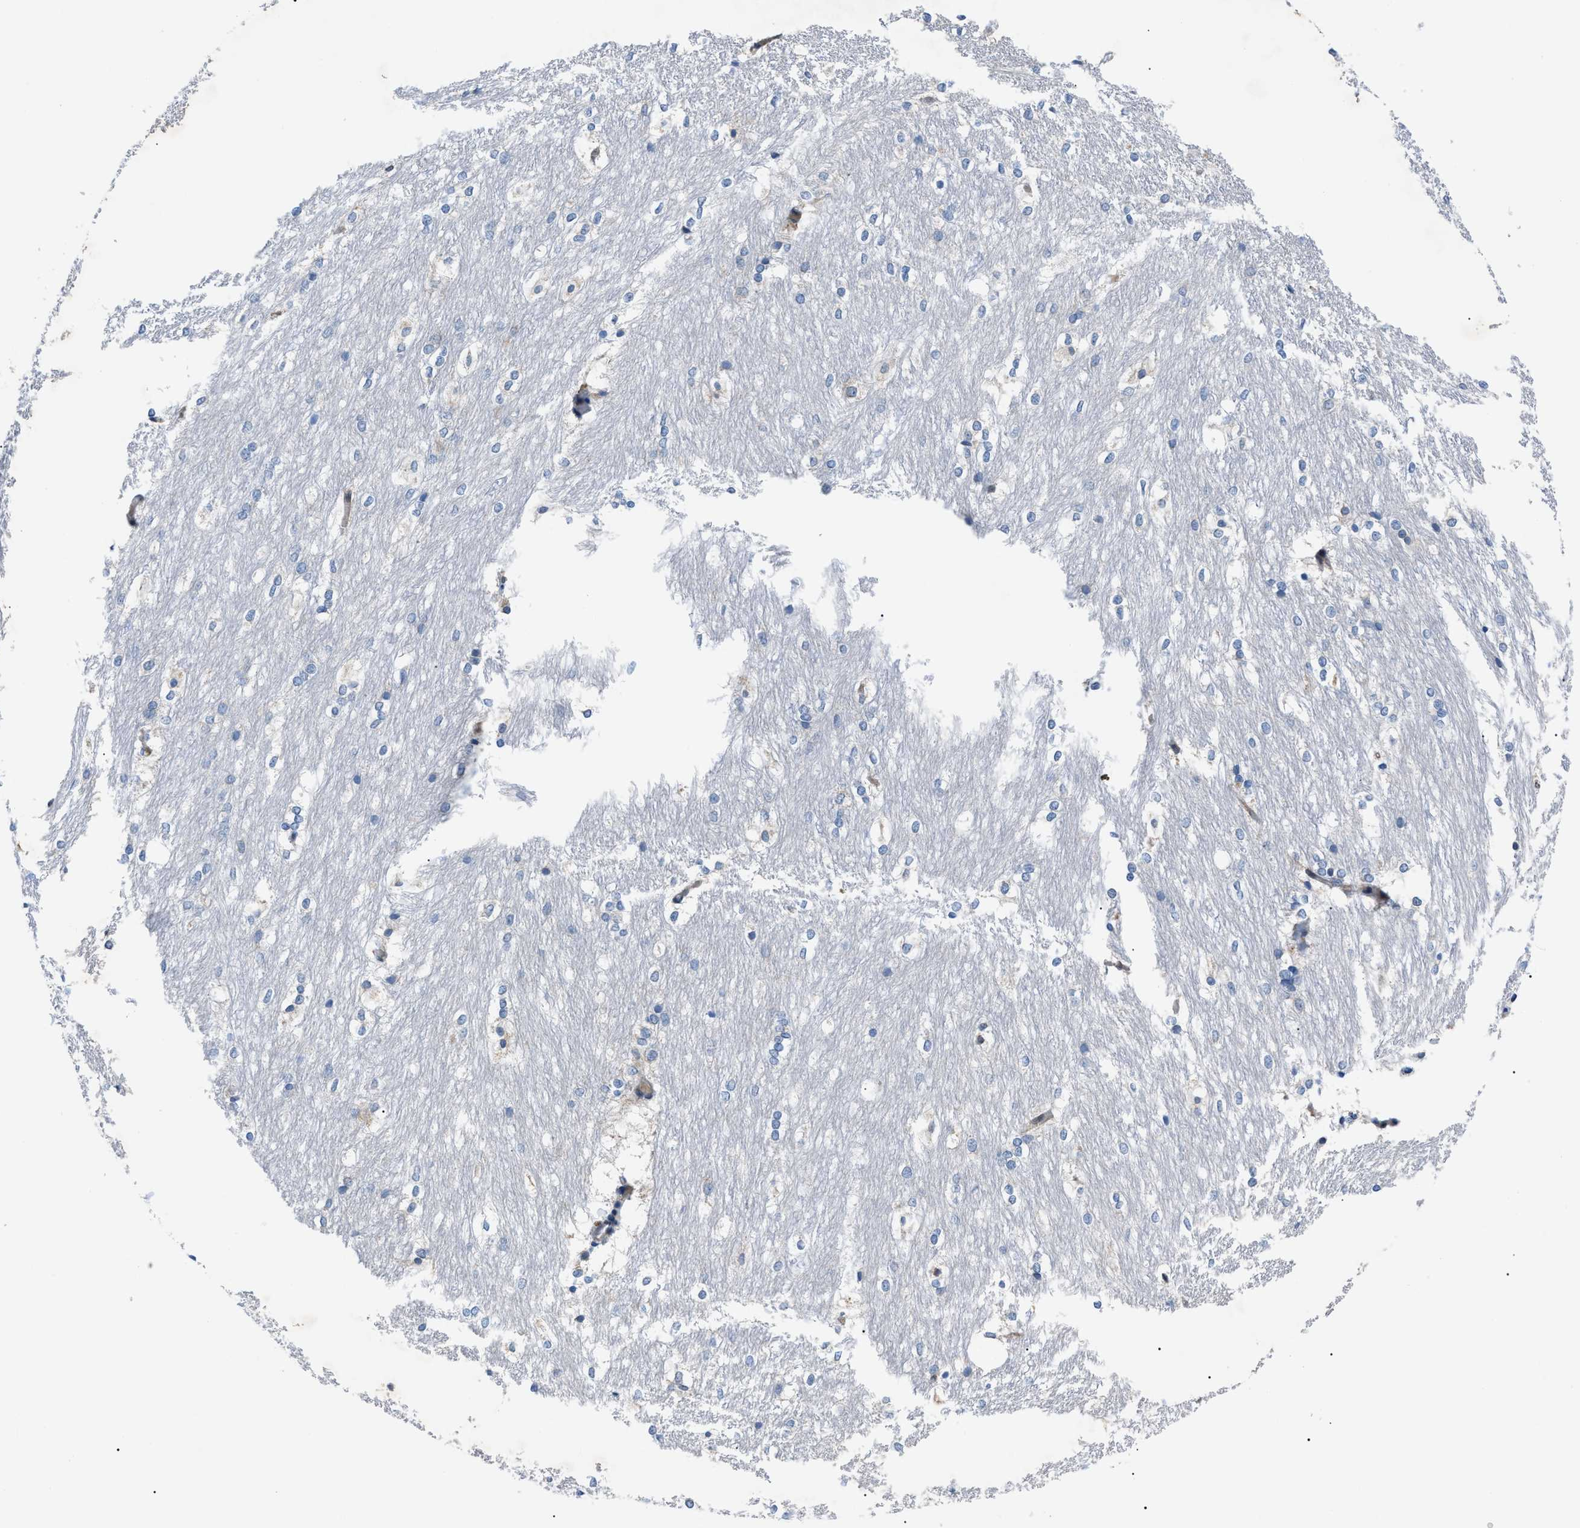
{"staining": {"intensity": "negative", "quantity": "none", "location": "none"}, "tissue": "caudate", "cell_type": "Glial cells", "image_type": "normal", "snomed": [{"axis": "morphology", "description": "Normal tissue, NOS"}, {"axis": "topography", "description": "Lateral ventricle wall"}], "caption": "Photomicrograph shows no protein staining in glial cells of normal caudate.", "gene": "ZDHHC24", "patient": {"sex": "female", "age": 19}}